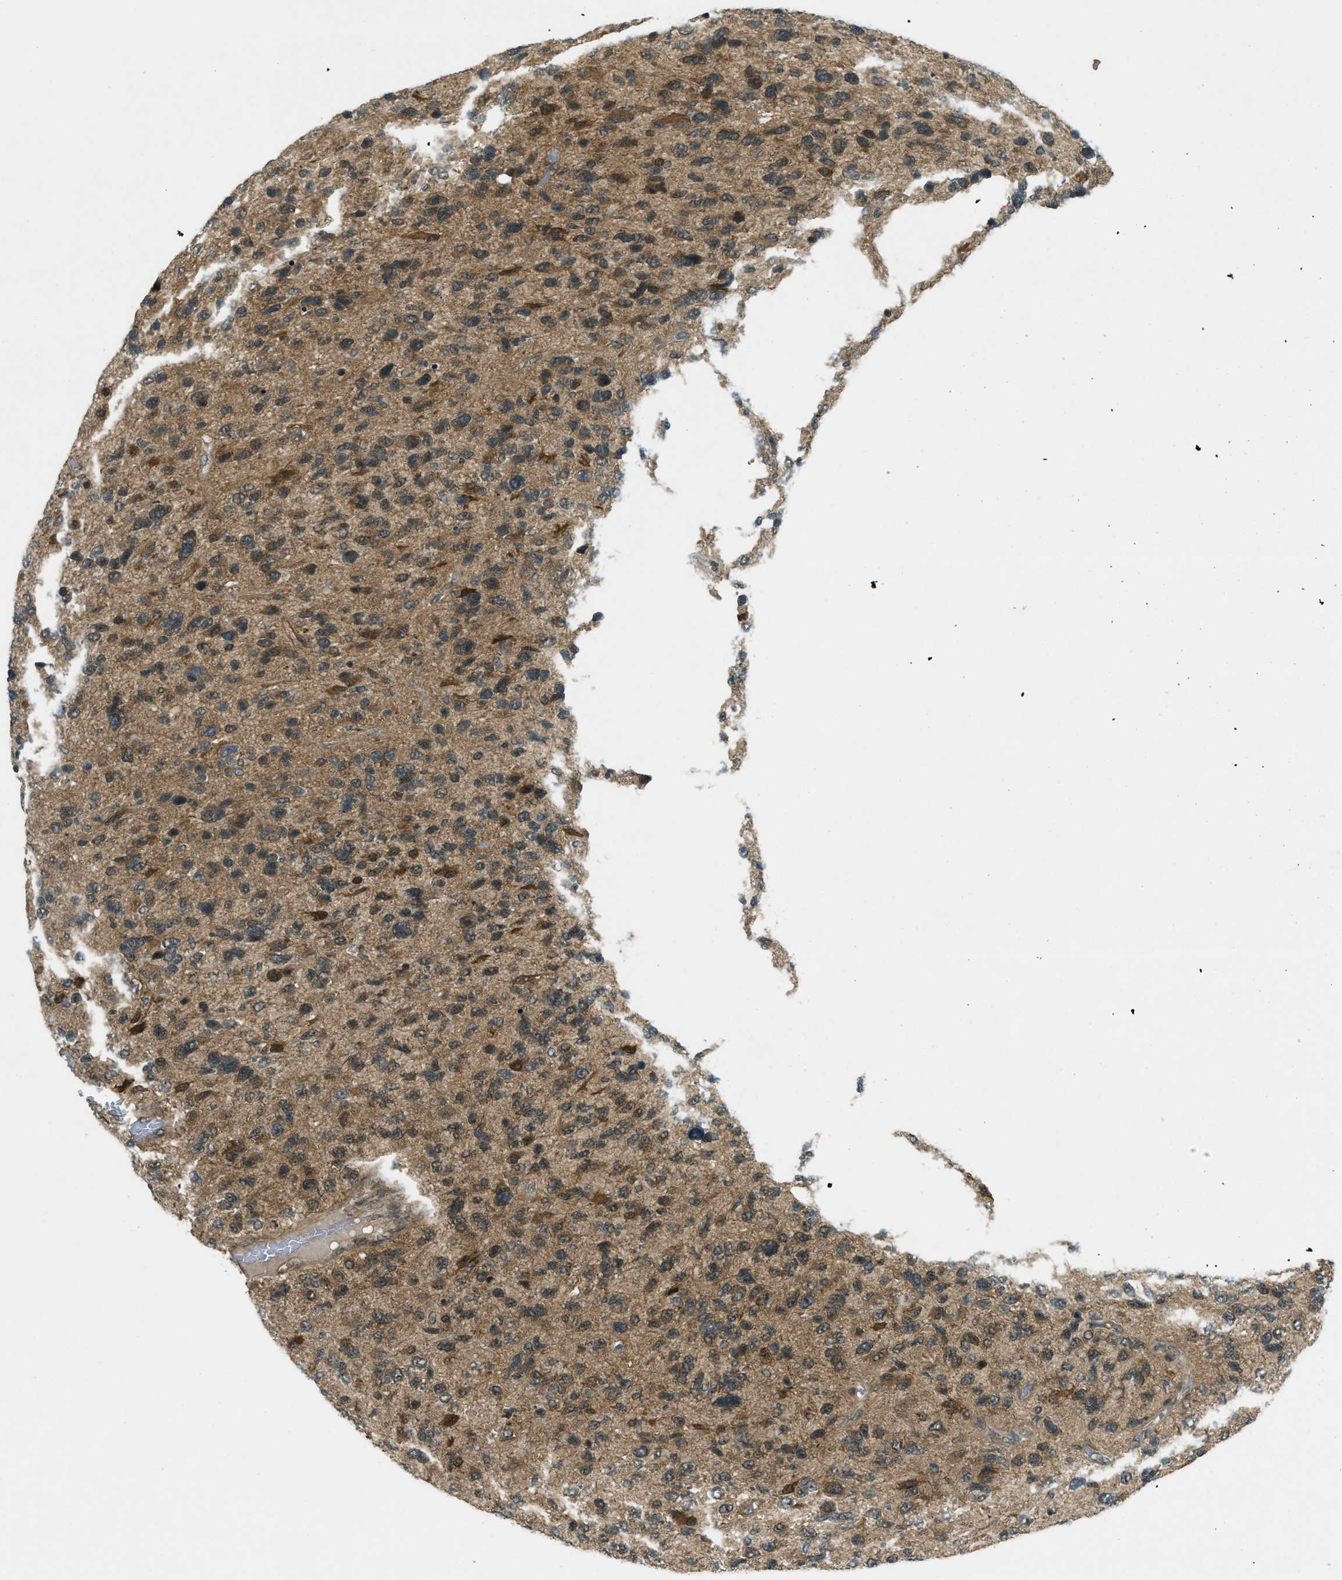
{"staining": {"intensity": "moderate", "quantity": ">75%", "location": "cytoplasmic/membranous"}, "tissue": "glioma", "cell_type": "Tumor cells", "image_type": "cancer", "snomed": [{"axis": "morphology", "description": "Glioma, malignant, High grade"}, {"axis": "topography", "description": "Brain"}], "caption": "This is an image of IHC staining of malignant glioma (high-grade), which shows moderate staining in the cytoplasmic/membranous of tumor cells.", "gene": "EIF2AK3", "patient": {"sex": "female", "age": 58}}